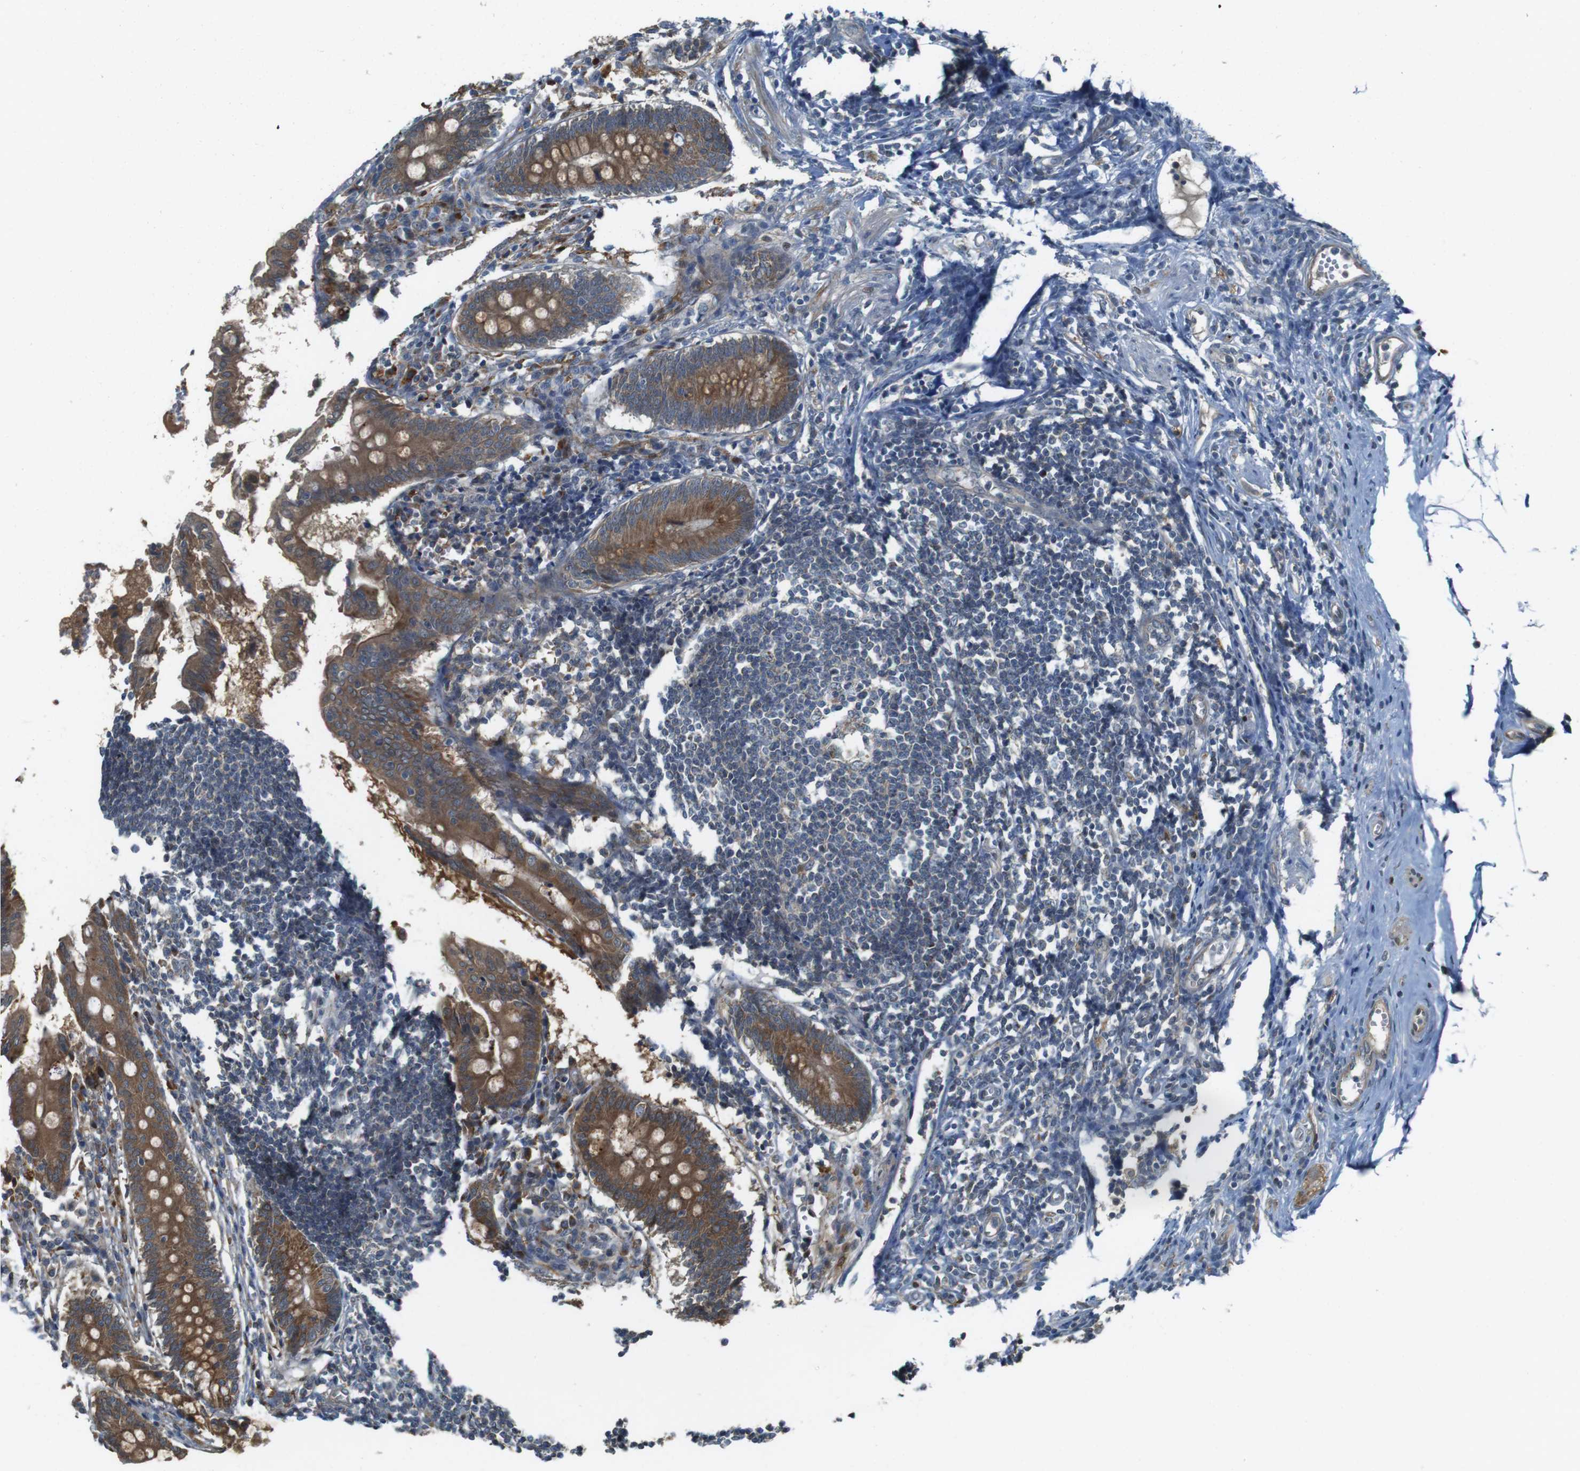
{"staining": {"intensity": "moderate", "quantity": ">75%", "location": "cytoplasmic/membranous"}, "tissue": "appendix", "cell_type": "Glandular cells", "image_type": "normal", "snomed": [{"axis": "morphology", "description": "Normal tissue, NOS"}, {"axis": "topography", "description": "Appendix"}], "caption": "Immunohistochemistry of benign human appendix demonstrates medium levels of moderate cytoplasmic/membranous expression in approximately >75% of glandular cells.", "gene": "IFFO2", "patient": {"sex": "female", "age": 50}}